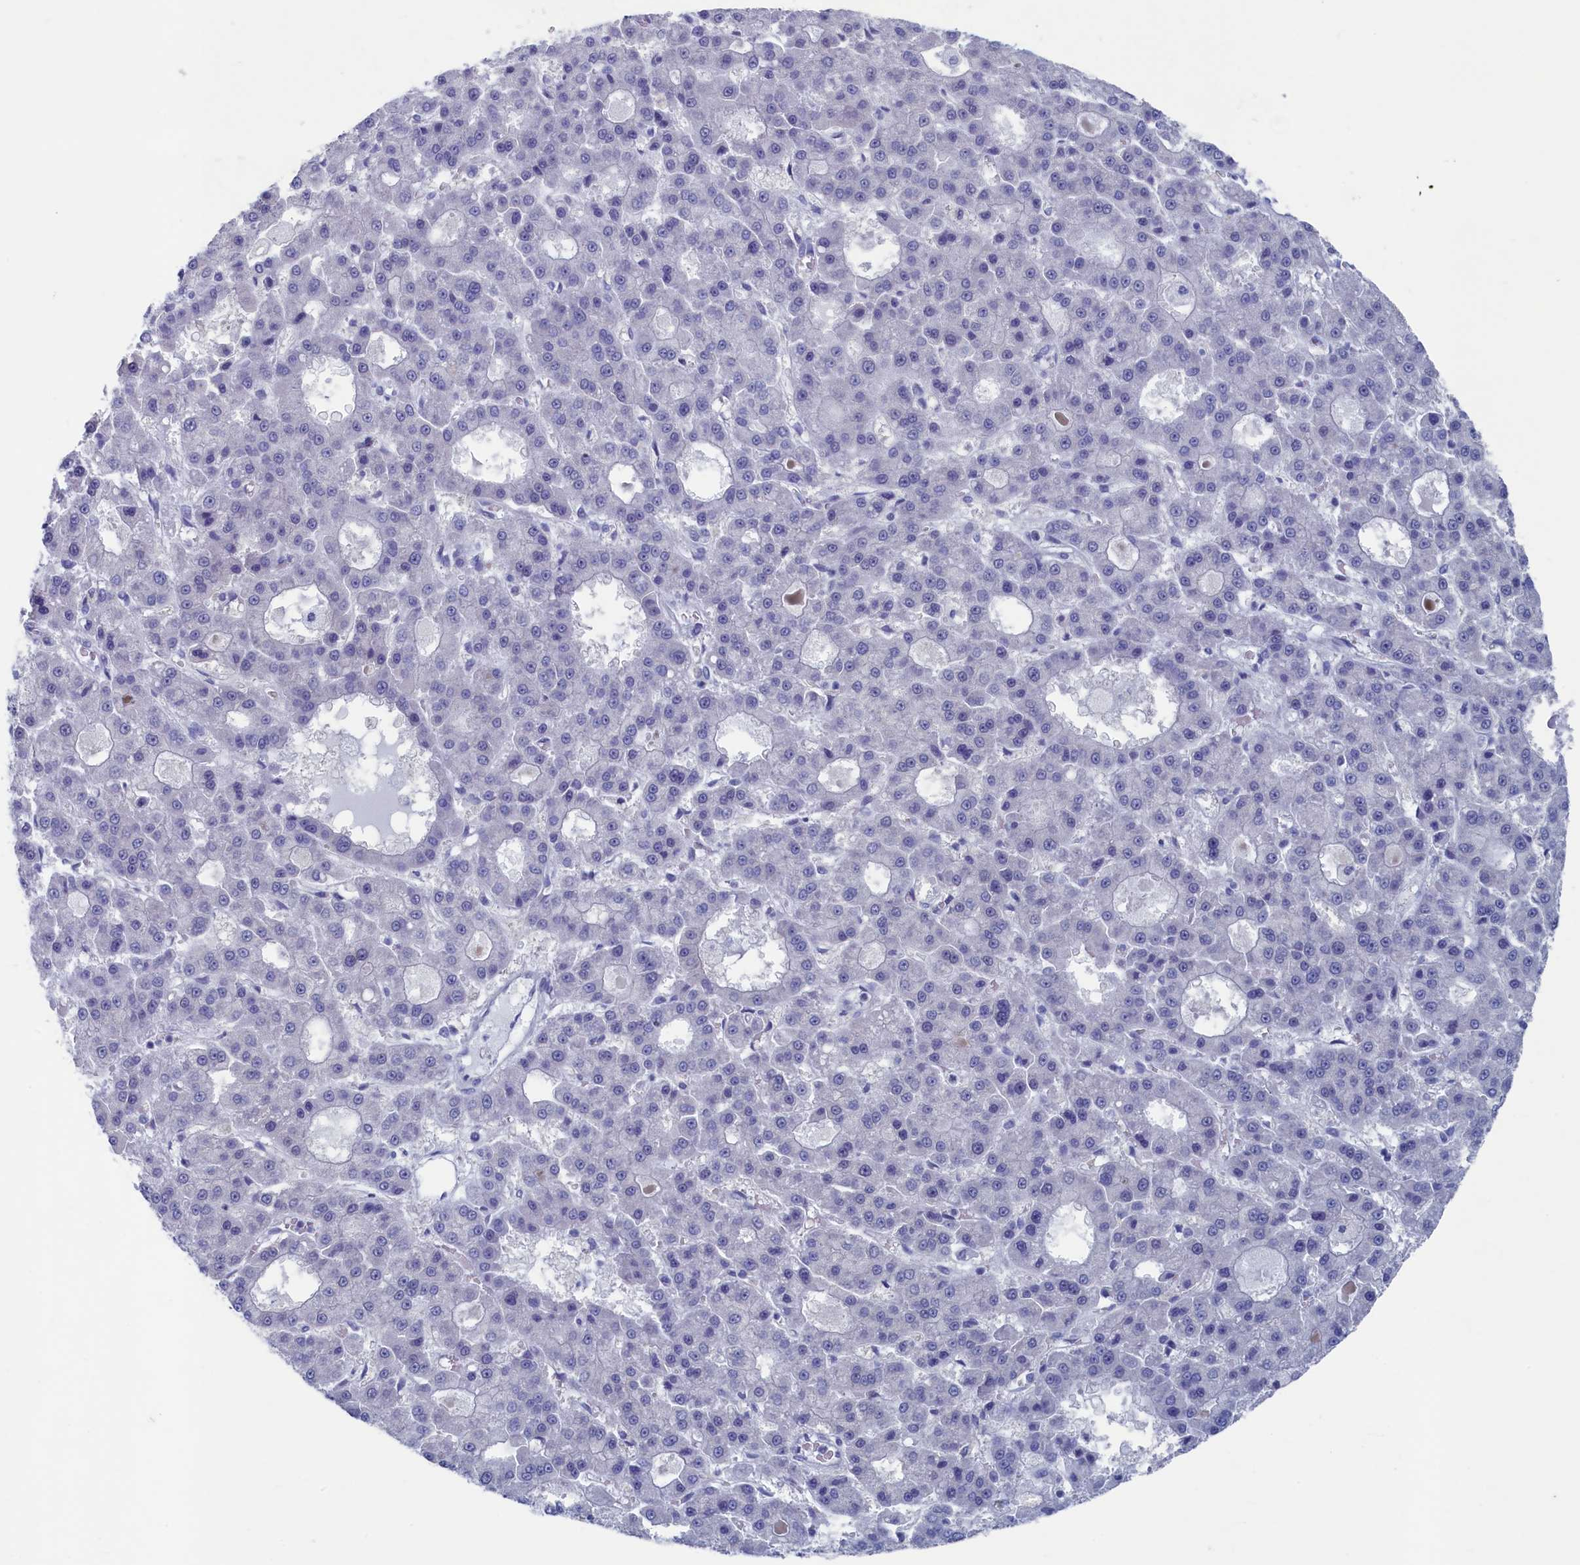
{"staining": {"intensity": "negative", "quantity": "none", "location": "none"}, "tissue": "liver cancer", "cell_type": "Tumor cells", "image_type": "cancer", "snomed": [{"axis": "morphology", "description": "Carcinoma, Hepatocellular, NOS"}, {"axis": "topography", "description": "Liver"}], "caption": "The micrograph reveals no staining of tumor cells in liver hepatocellular carcinoma.", "gene": "WDR76", "patient": {"sex": "male", "age": 70}}